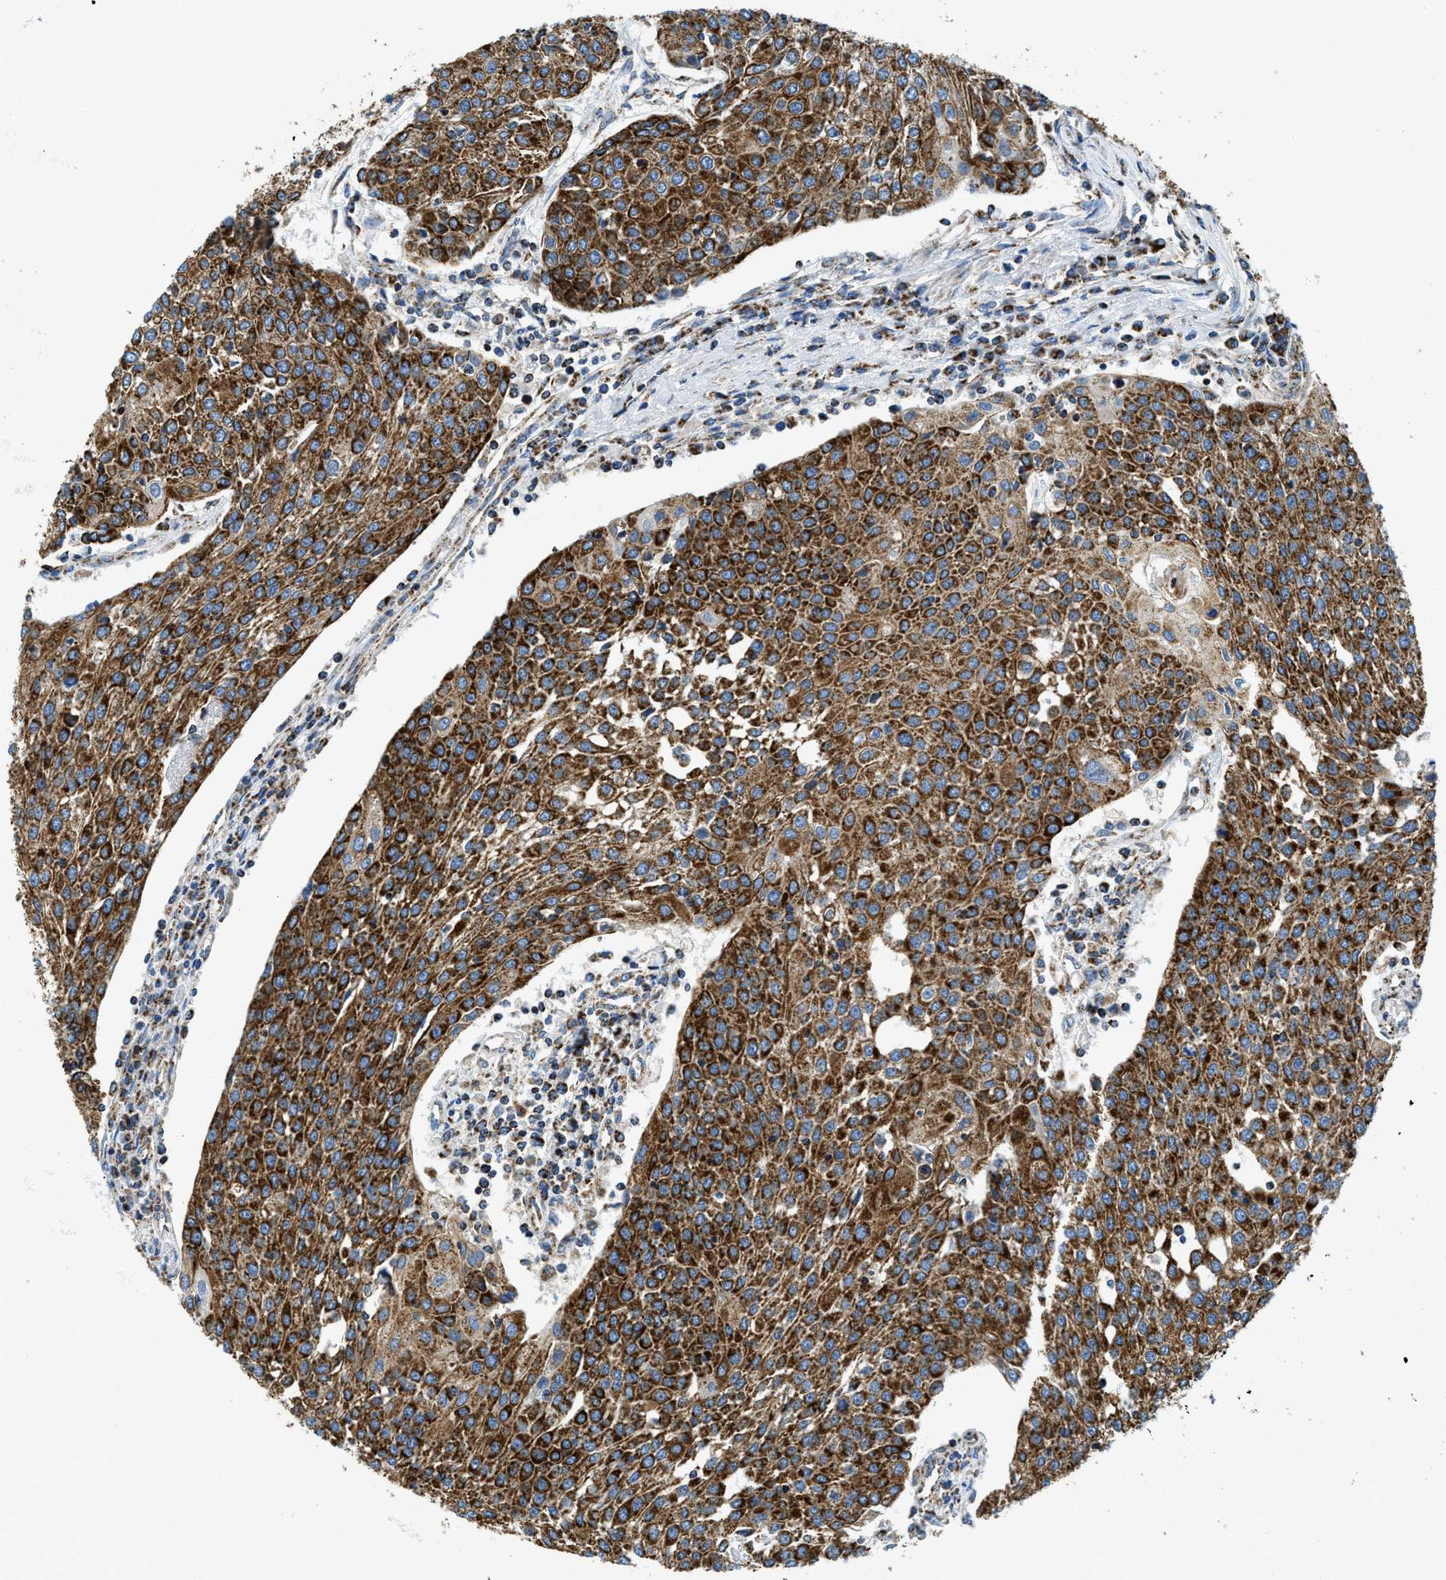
{"staining": {"intensity": "strong", "quantity": ">75%", "location": "cytoplasmic/membranous"}, "tissue": "urothelial cancer", "cell_type": "Tumor cells", "image_type": "cancer", "snomed": [{"axis": "morphology", "description": "Urothelial carcinoma, High grade"}, {"axis": "topography", "description": "Urinary bladder"}], "caption": "A high-resolution histopathology image shows IHC staining of urothelial carcinoma (high-grade), which reveals strong cytoplasmic/membranous expression in approximately >75% of tumor cells. The protein is stained brown, and the nuclei are stained in blue (DAB (3,3'-diaminobenzidine) IHC with brightfield microscopy, high magnification).", "gene": "STK33", "patient": {"sex": "female", "age": 85}}